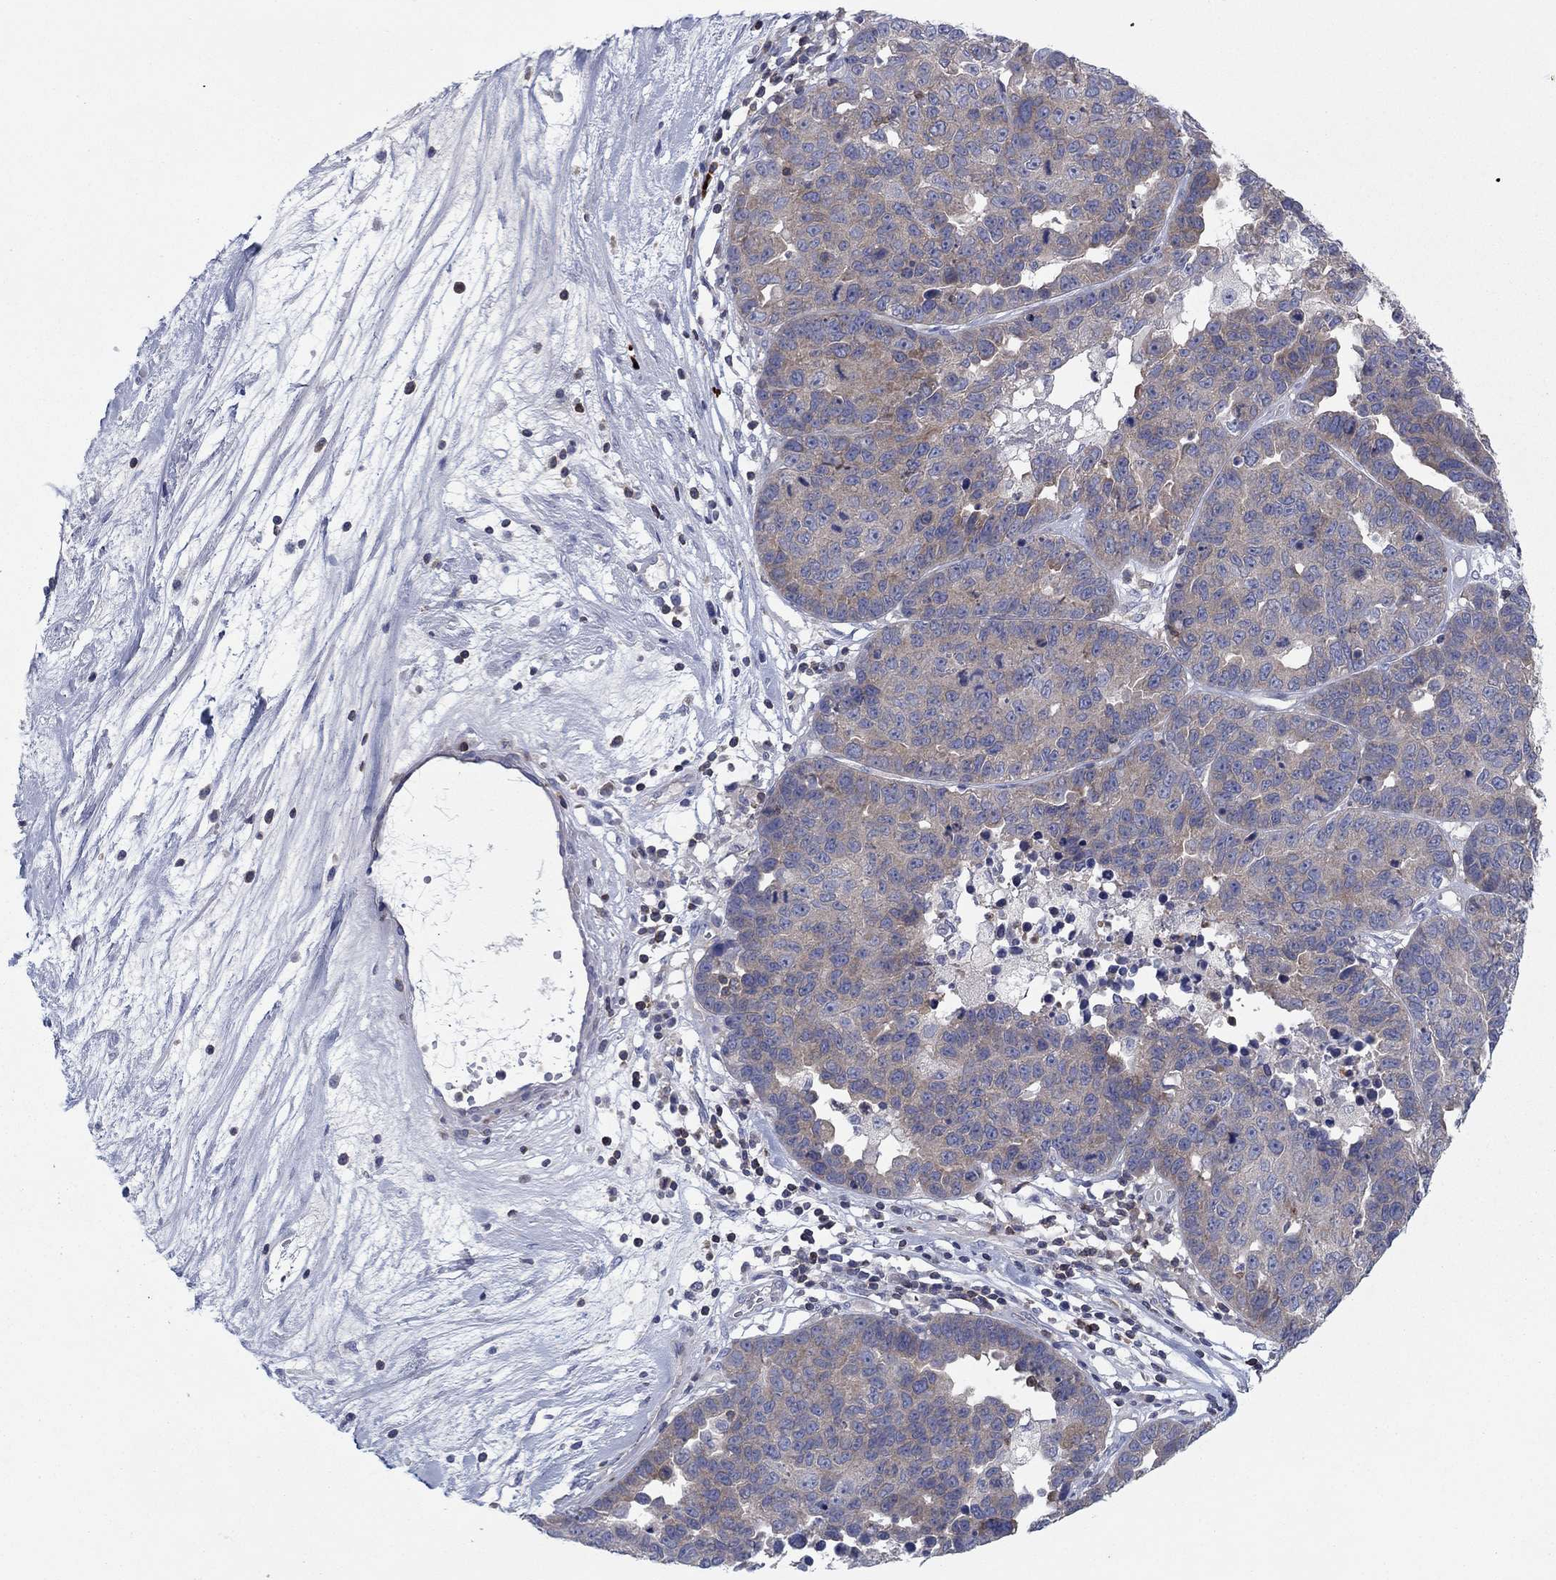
{"staining": {"intensity": "moderate", "quantity": "<25%", "location": "cytoplasmic/membranous"}, "tissue": "ovarian cancer", "cell_type": "Tumor cells", "image_type": "cancer", "snomed": [{"axis": "morphology", "description": "Cystadenocarcinoma, serous, NOS"}, {"axis": "topography", "description": "Ovary"}], "caption": "Immunohistochemistry (IHC) of ovarian serous cystadenocarcinoma displays low levels of moderate cytoplasmic/membranous positivity in about <25% of tumor cells. The protein is stained brown, and the nuclei are stained in blue (DAB (3,3'-diaminobenzidine) IHC with brightfield microscopy, high magnification).", "gene": "PVR", "patient": {"sex": "female", "age": 87}}